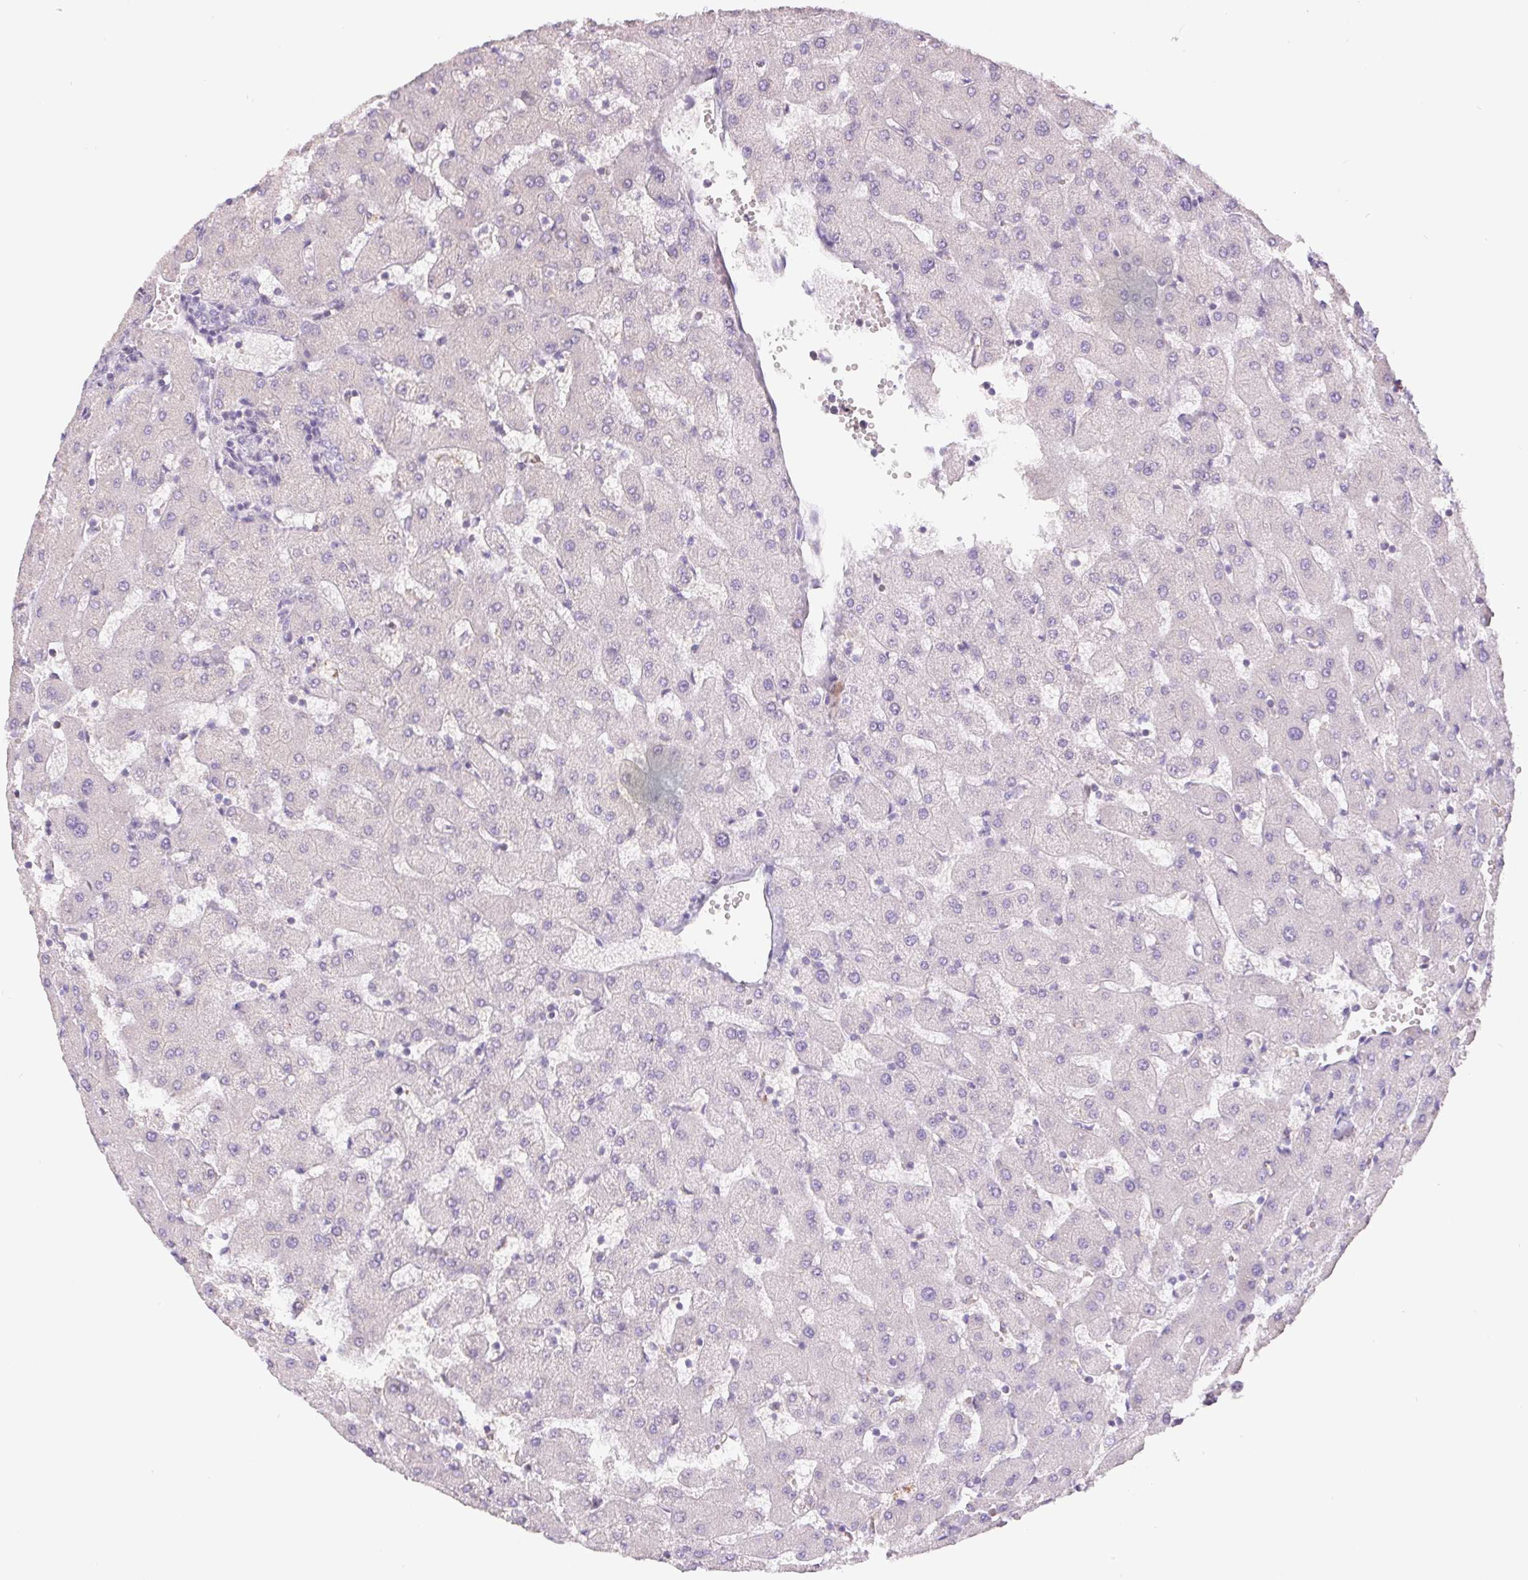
{"staining": {"intensity": "negative", "quantity": "none", "location": "none"}, "tissue": "liver", "cell_type": "Cholangiocytes", "image_type": "normal", "snomed": [{"axis": "morphology", "description": "Normal tissue, NOS"}, {"axis": "topography", "description": "Liver"}], "caption": "This micrograph is of benign liver stained with immunohistochemistry (IHC) to label a protein in brown with the nuclei are counter-stained blue. There is no expression in cholangiocytes.", "gene": "EMC6", "patient": {"sex": "female", "age": 63}}